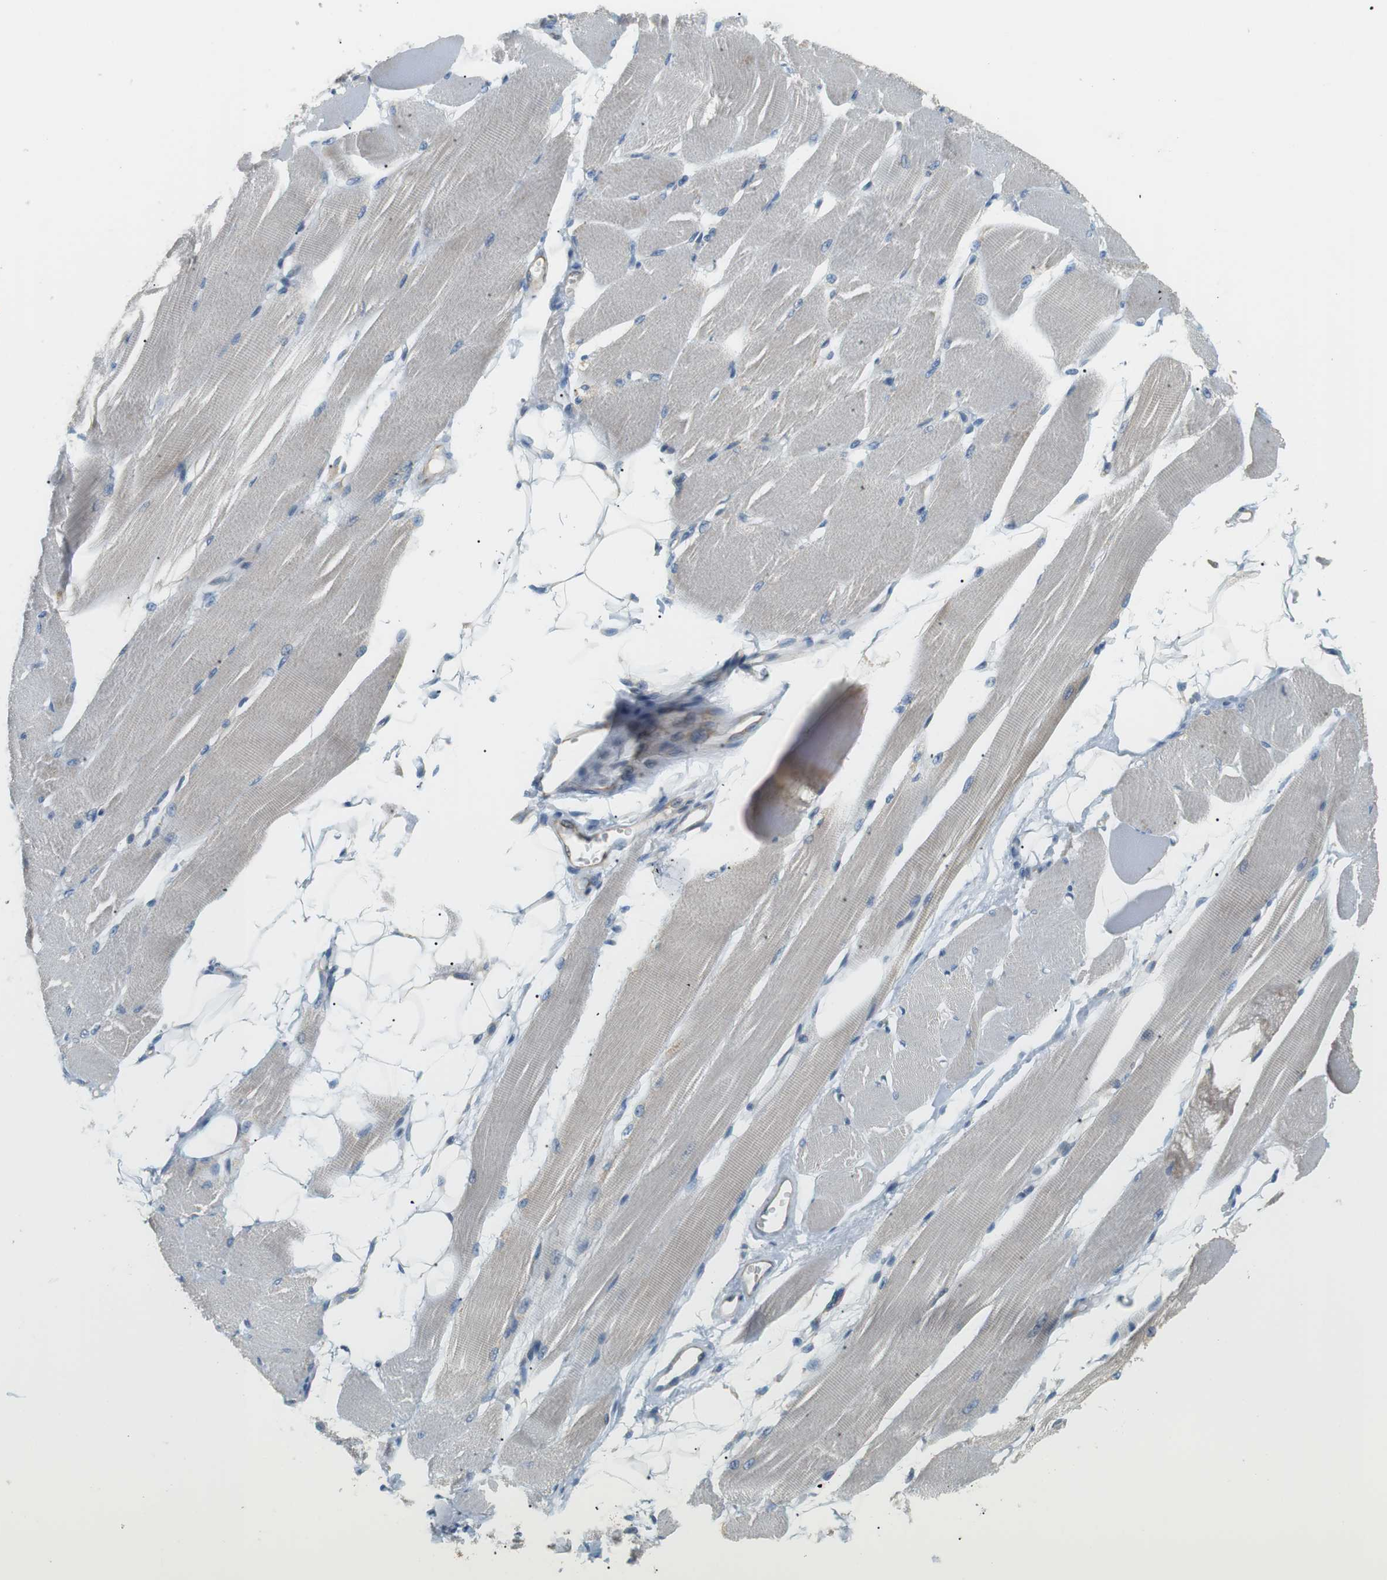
{"staining": {"intensity": "moderate", "quantity": "<25%", "location": "cytoplasmic/membranous"}, "tissue": "skeletal muscle", "cell_type": "Myocytes", "image_type": "normal", "snomed": [{"axis": "morphology", "description": "Normal tissue, NOS"}, {"axis": "topography", "description": "Skeletal muscle"}, {"axis": "topography", "description": "Peripheral nerve tissue"}], "caption": "High-magnification brightfield microscopy of benign skeletal muscle stained with DAB (brown) and counterstained with hematoxylin (blue). myocytes exhibit moderate cytoplasmic/membranous expression is seen in approximately<25% of cells.", "gene": "TMEM200A", "patient": {"sex": "female", "age": 84}}